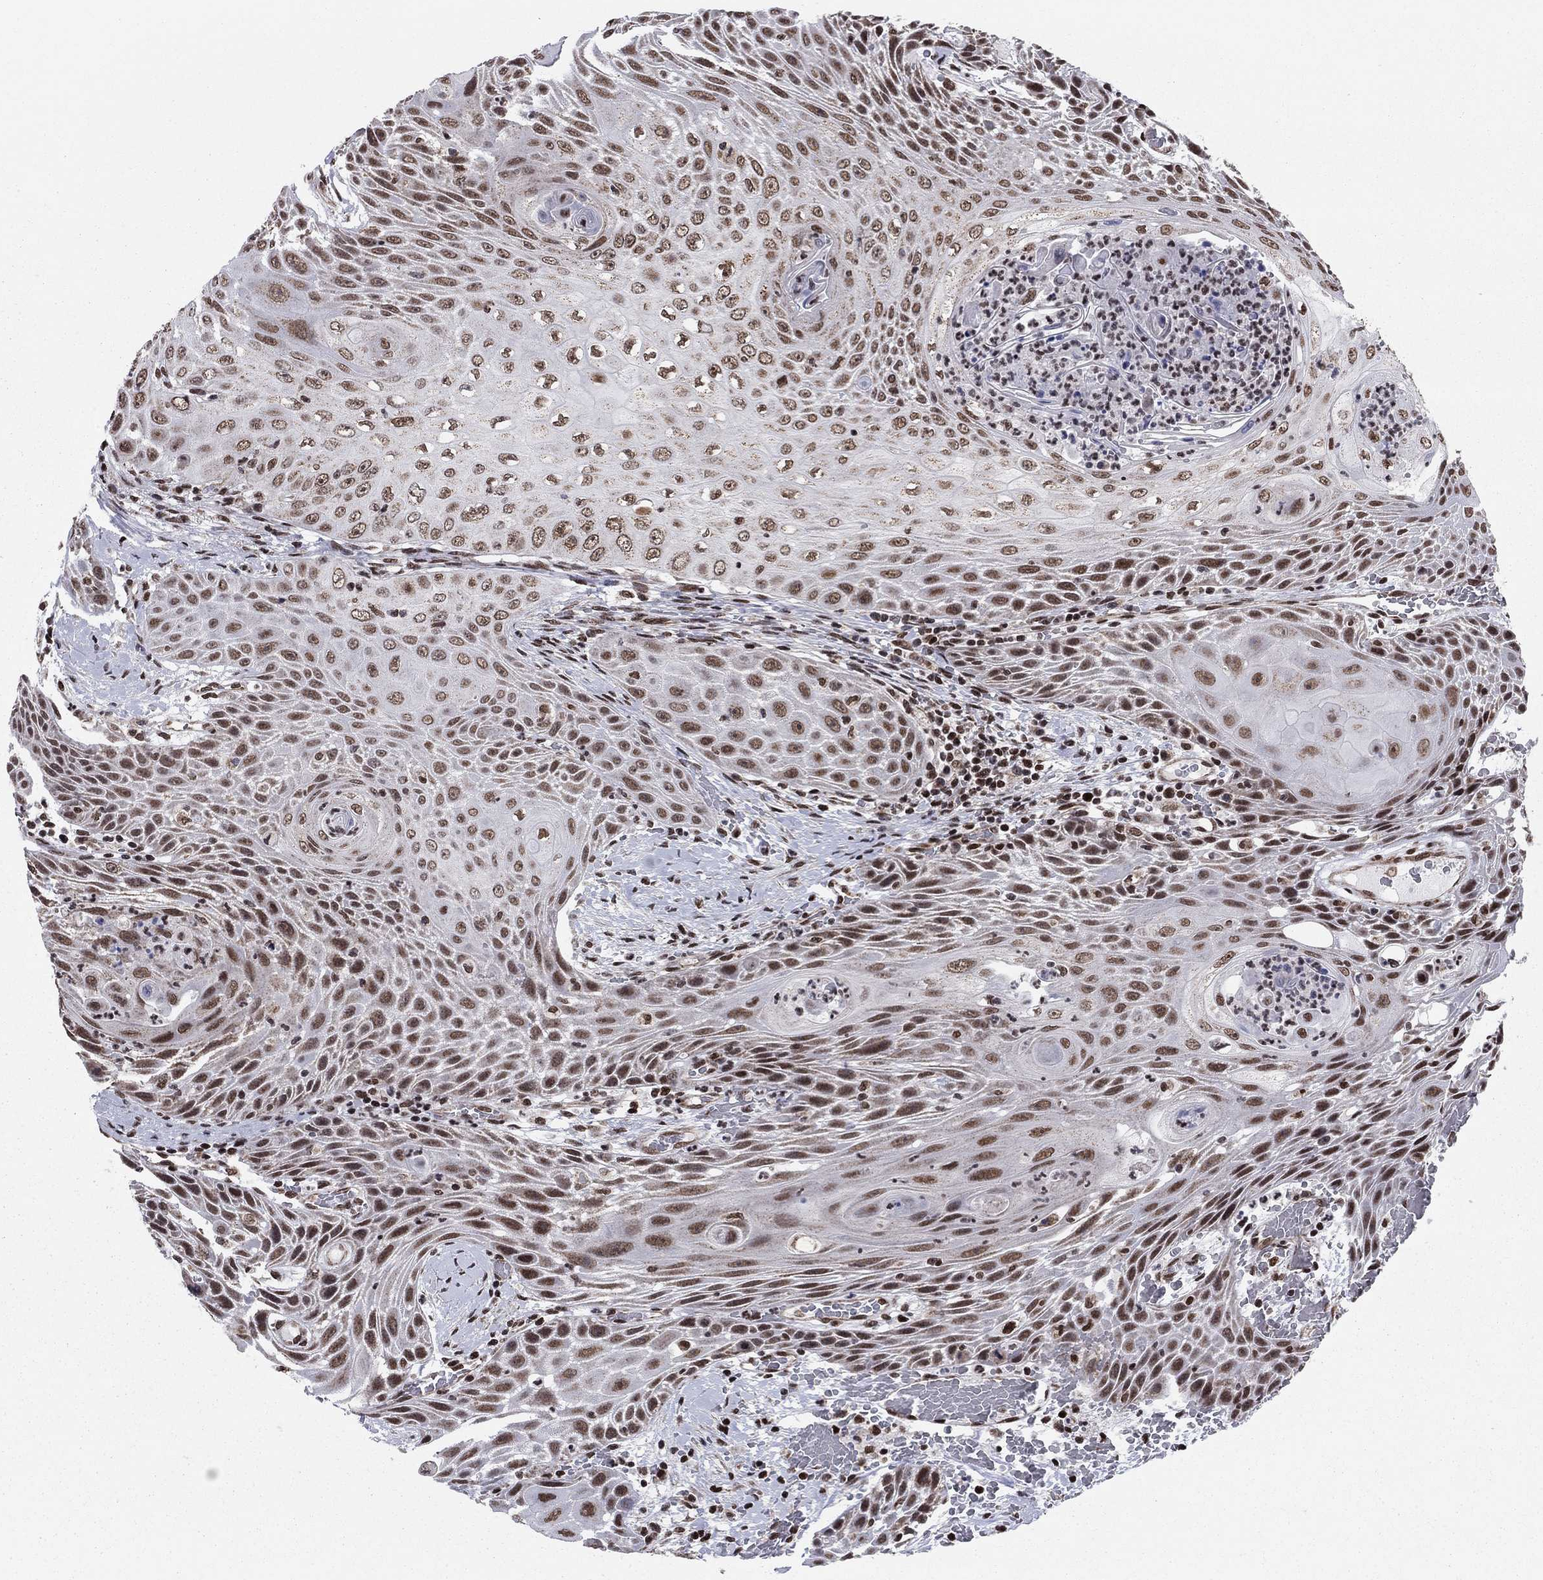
{"staining": {"intensity": "moderate", "quantity": ">75%", "location": "cytoplasmic/membranous,nuclear"}, "tissue": "head and neck cancer", "cell_type": "Tumor cells", "image_type": "cancer", "snomed": [{"axis": "morphology", "description": "Squamous cell carcinoma, NOS"}, {"axis": "topography", "description": "Head-Neck"}], "caption": "This photomicrograph demonstrates immunohistochemistry staining of head and neck cancer (squamous cell carcinoma), with medium moderate cytoplasmic/membranous and nuclear expression in approximately >75% of tumor cells.", "gene": "N4BP2", "patient": {"sex": "male", "age": 69}}